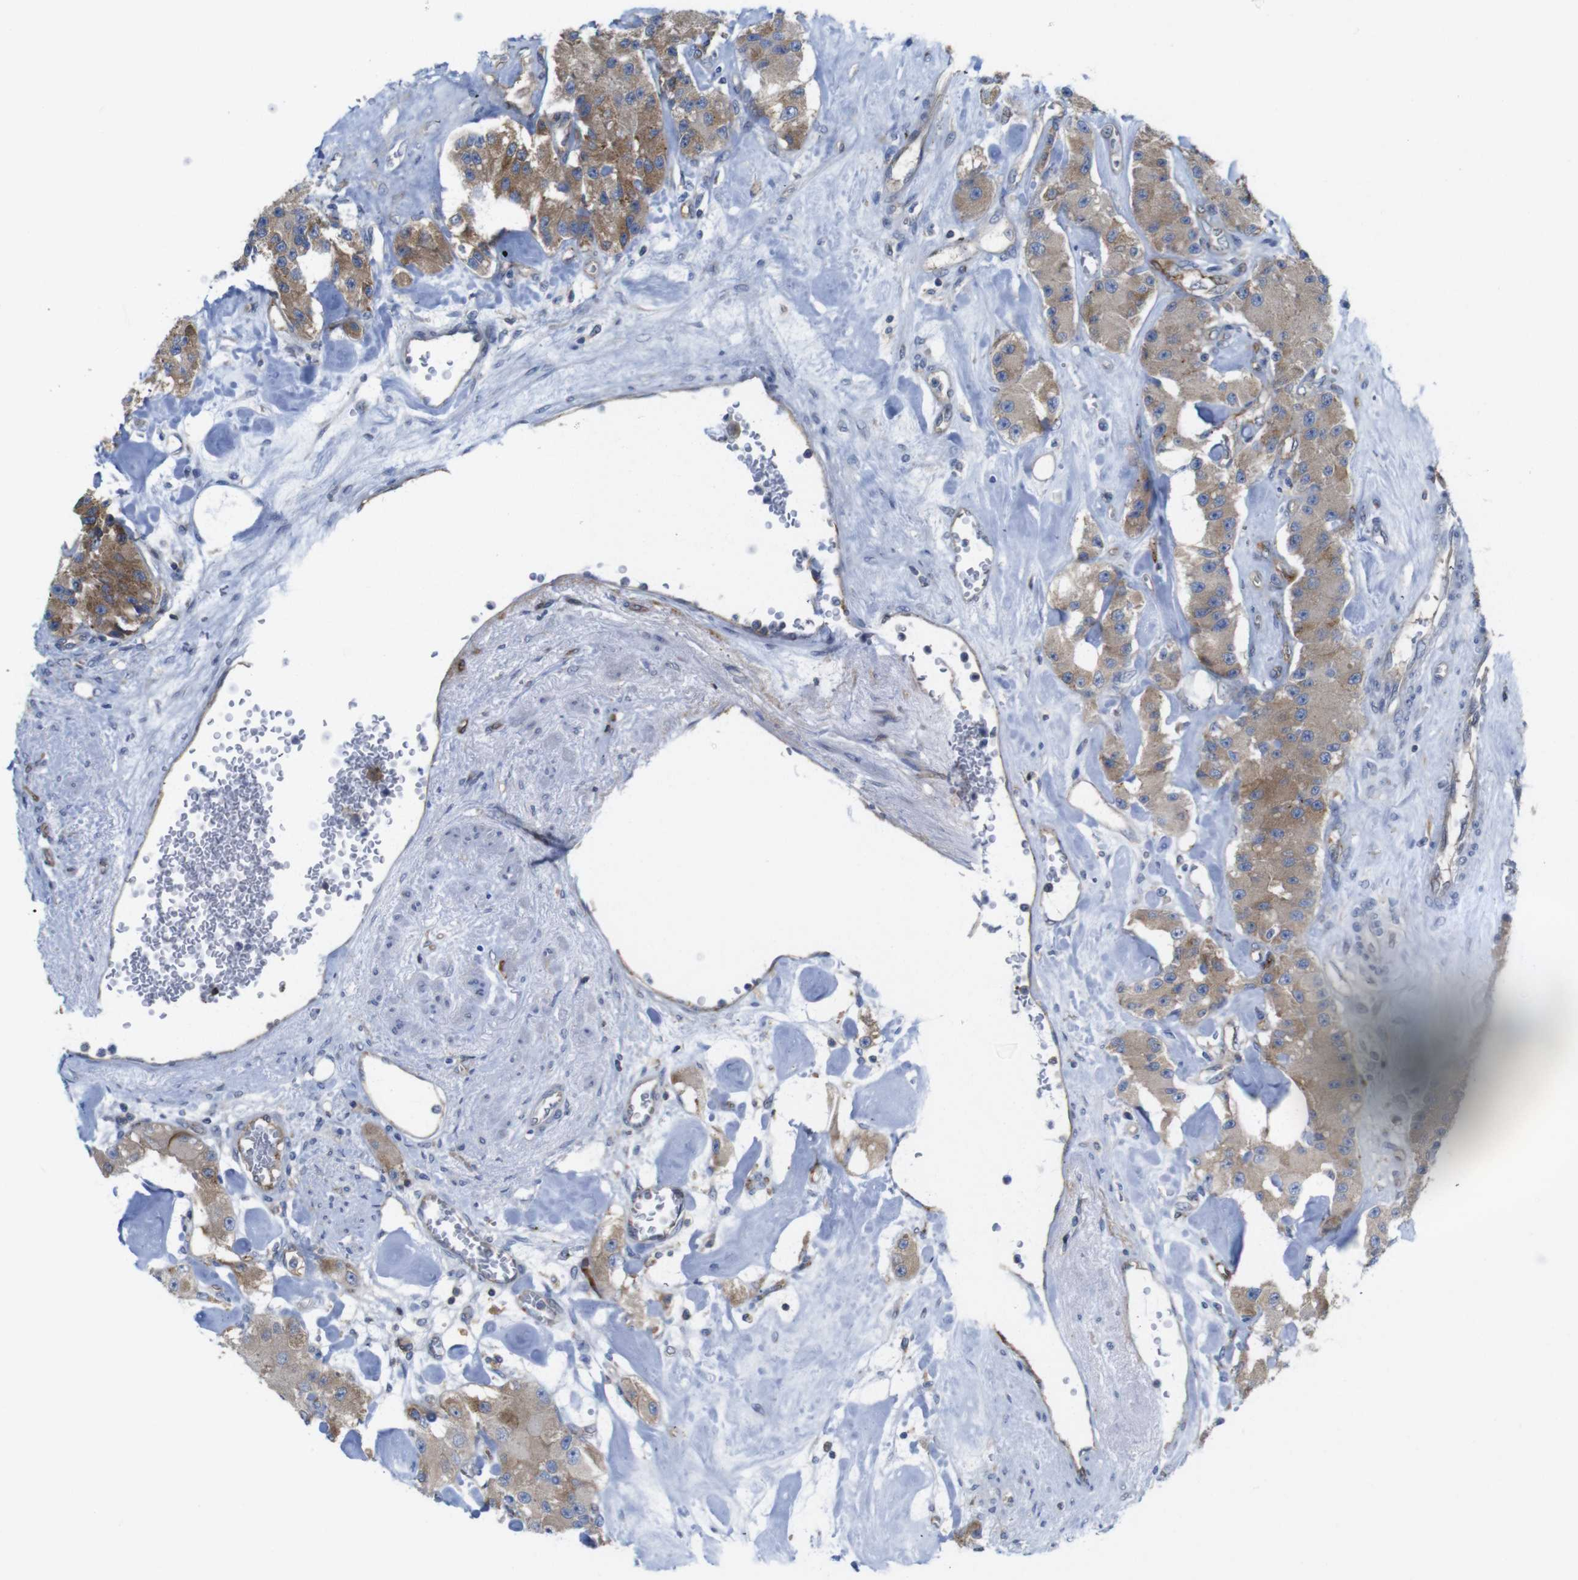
{"staining": {"intensity": "moderate", "quantity": ">75%", "location": "cytoplasmic/membranous"}, "tissue": "carcinoid", "cell_type": "Tumor cells", "image_type": "cancer", "snomed": [{"axis": "morphology", "description": "Carcinoid, malignant, NOS"}, {"axis": "topography", "description": "Pancreas"}], "caption": "IHC photomicrograph of neoplastic tissue: carcinoid (malignant) stained using immunohistochemistry (IHC) exhibits medium levels of moderate protein expression localized specifically in the cytoplasmic/membranous of tumor cells, appearing as a cytoplasmic/membranous brown color.", "gene": "CCR6", "patient": {"sex": "male", "age": 41}}